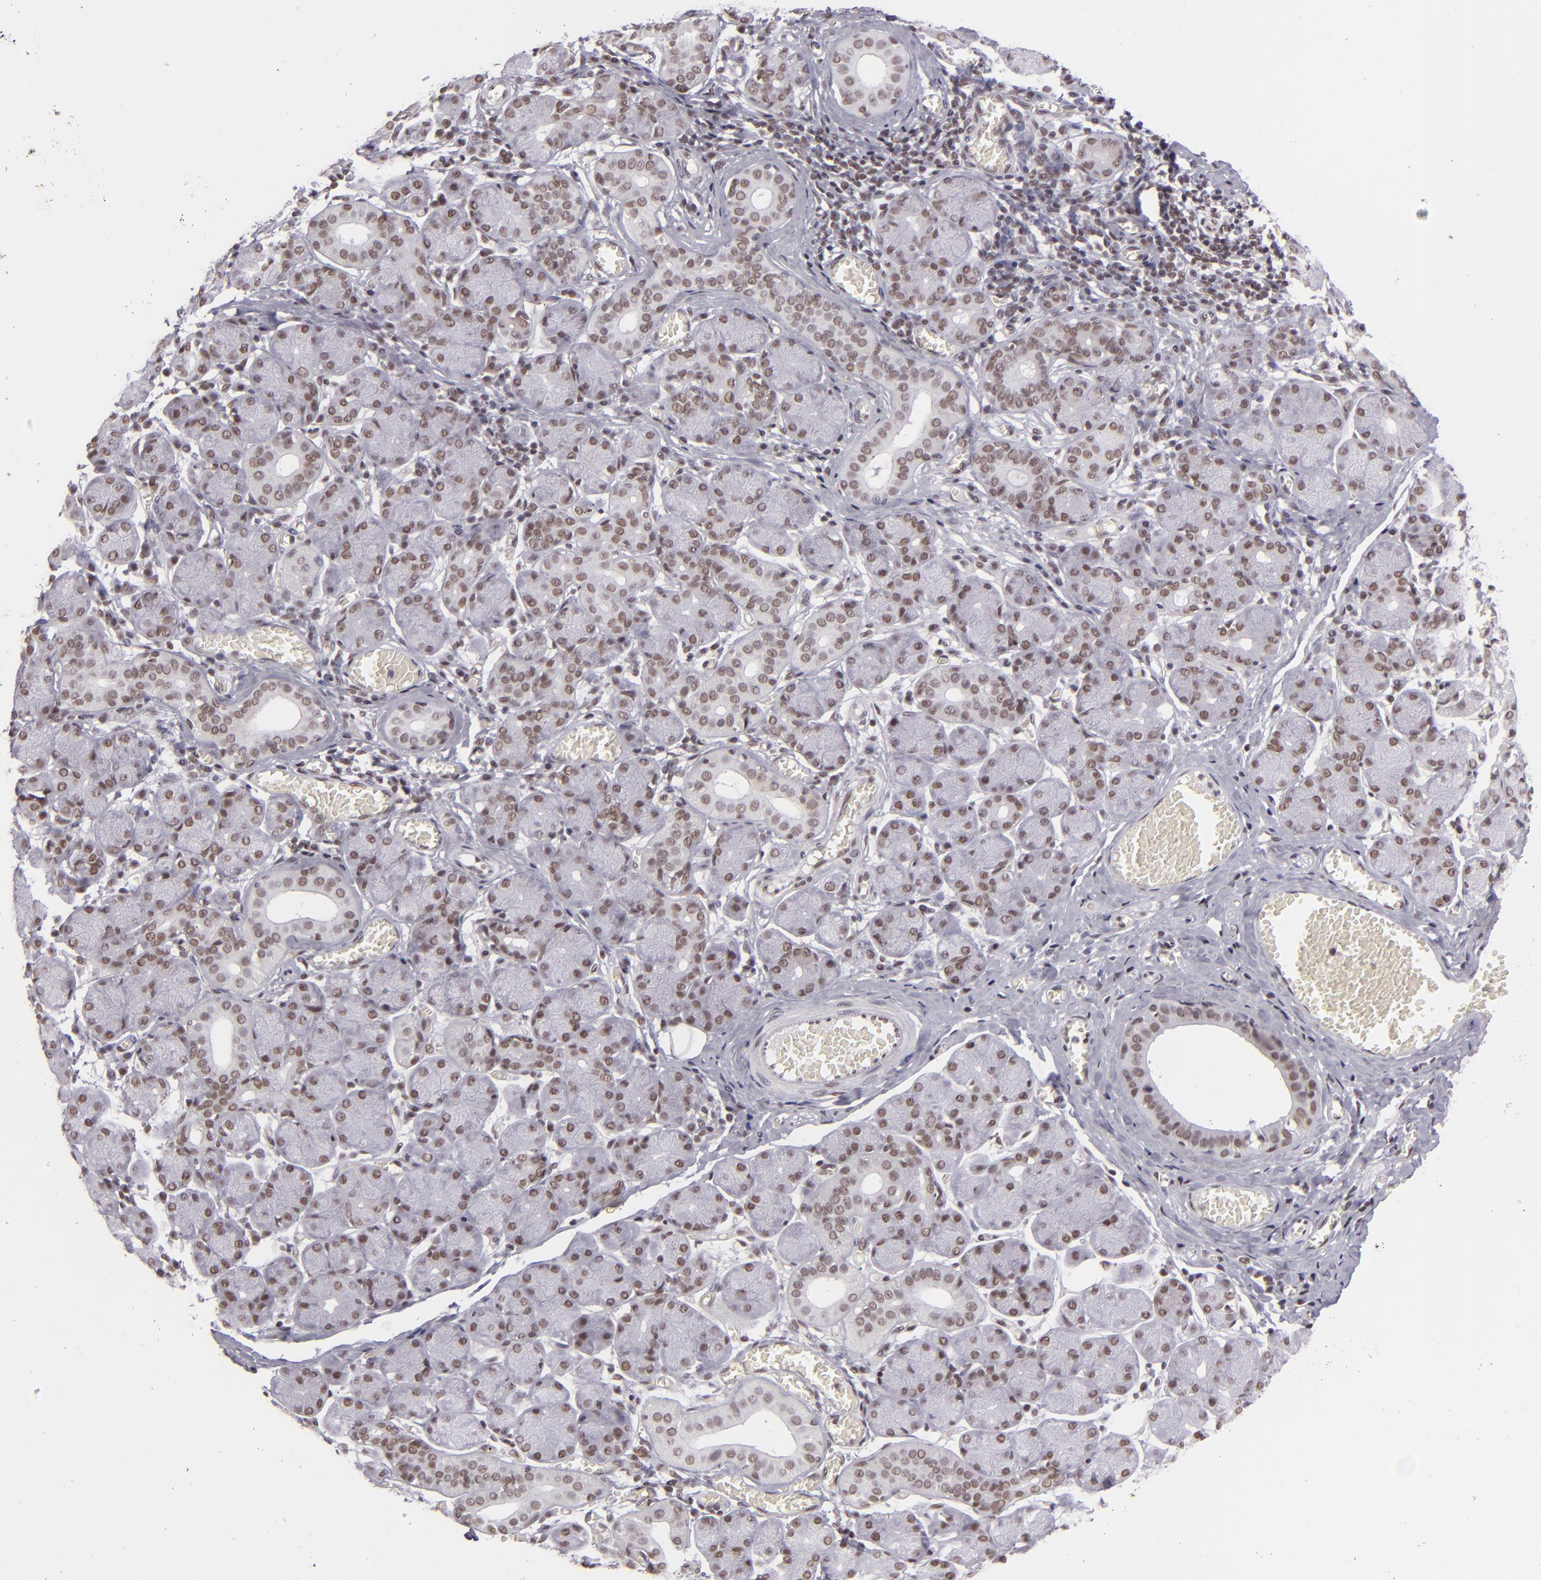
{"staining": {"intensity": "weak", "quantity": ">75%", "location": "nuclear"}, "tissue": "salivary gland", "cell_type": "Glandular cells", "image_type": "normal", "snomed": [{"axis": "morphology", "description": "Normal tissue, NOS"}, {"axis": "topography", "description": "Salivary gland"}], "caption": "The immunohistochemical stain labels weak nuclear staining in glandular cells of normal salivary gland.", "gene": "BRD8", "patient": {"sex": "female", "age": 24}}